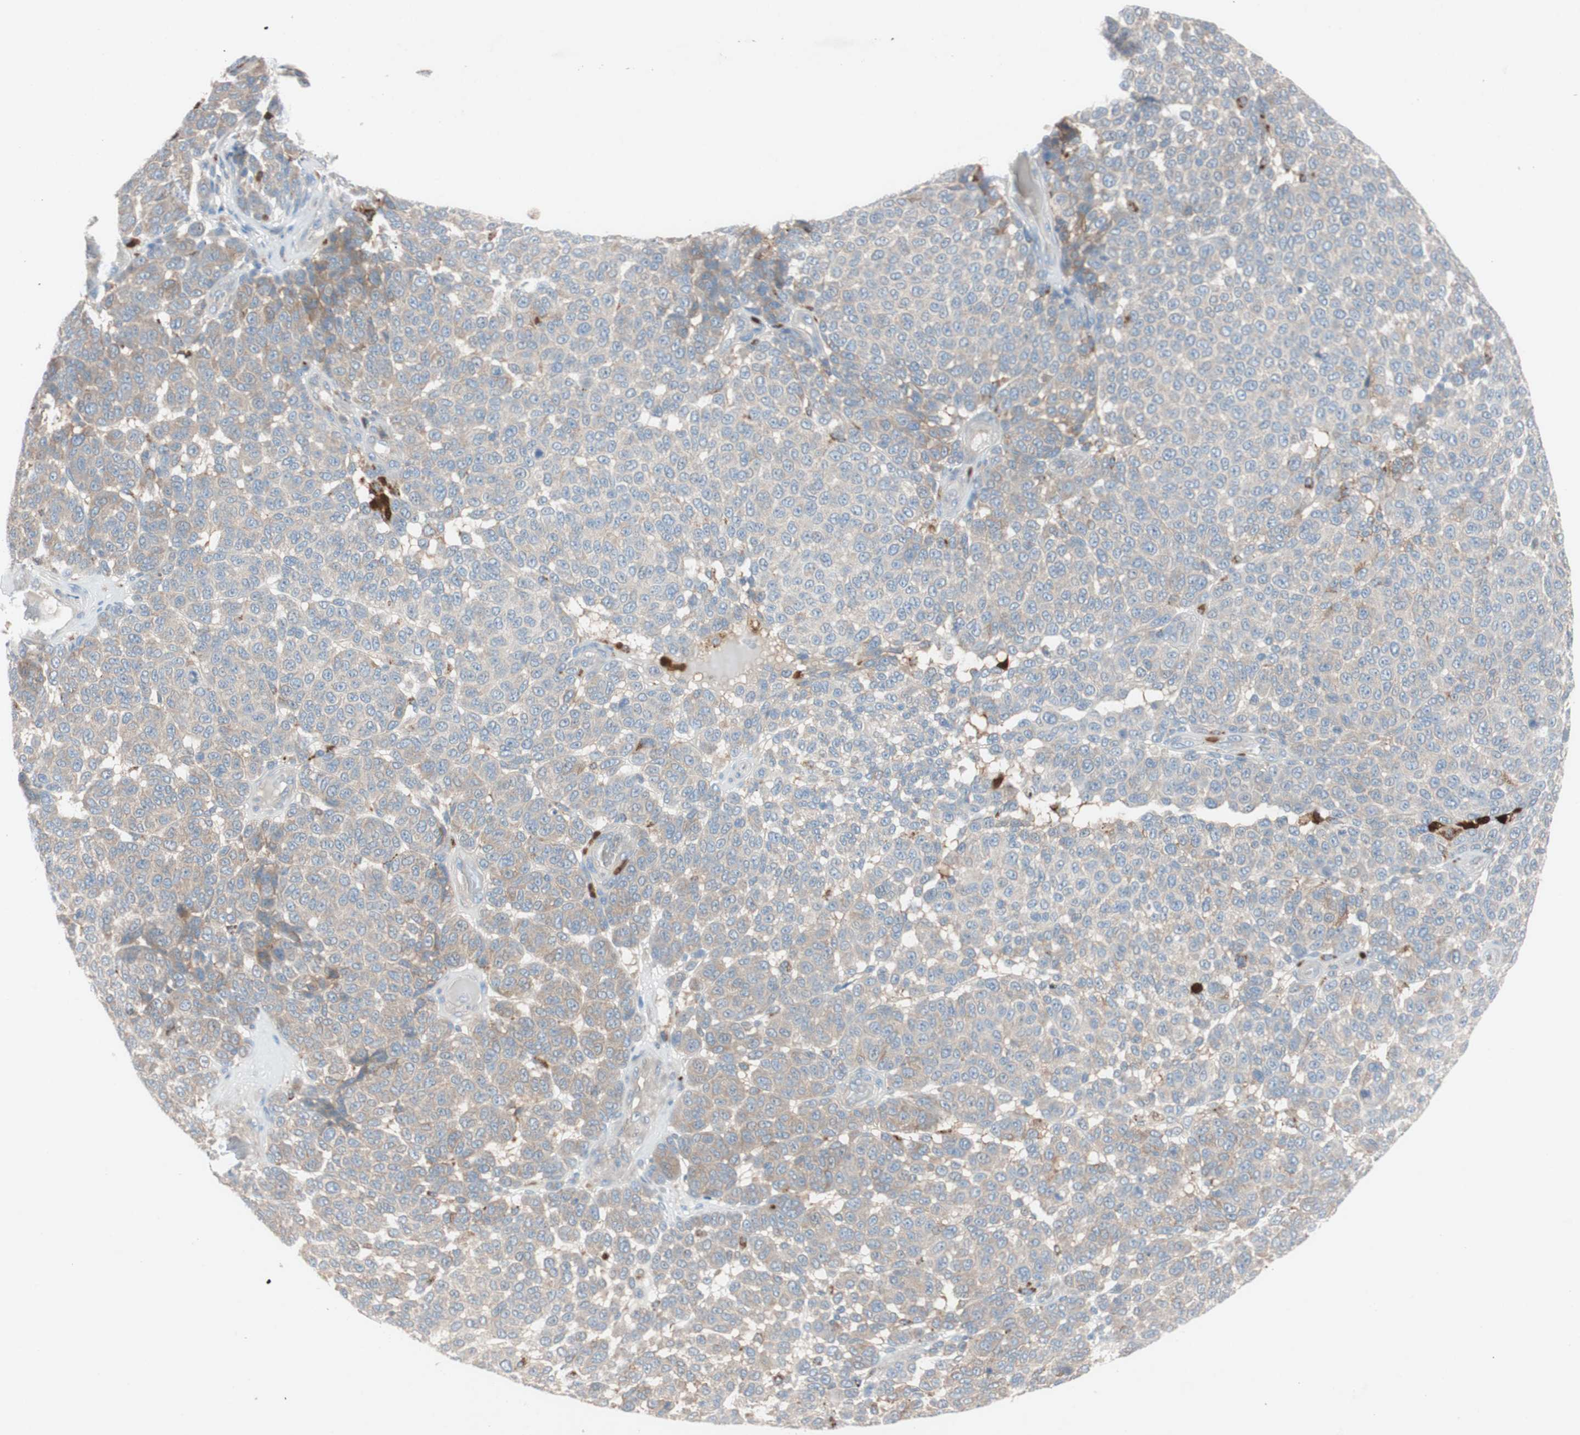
{"staining": {"intensity": "weak", "quantity": ">75%", "location": "cytoplasmic/membranous"}, "tissue": "melanoma", "cell_type": "Tumor cells", "image_type": "cancer", "snomed": [{"axis": "morphology", "description": "Malignant melanoma, NOS"}, {"axis": "topography", "description": "Skin"}], "caption": "An immunohistochemistry photomicrograph of neoplastic tissue is shown. Protein staining in brown labels weak cytoplasmic/membranous positivity in malignant melanoma within tumor cells. (IHC, brightfield microscopy, high magnification).", "gene": "CLEC4D", "patient": {"sex": "male", "age": 59}}